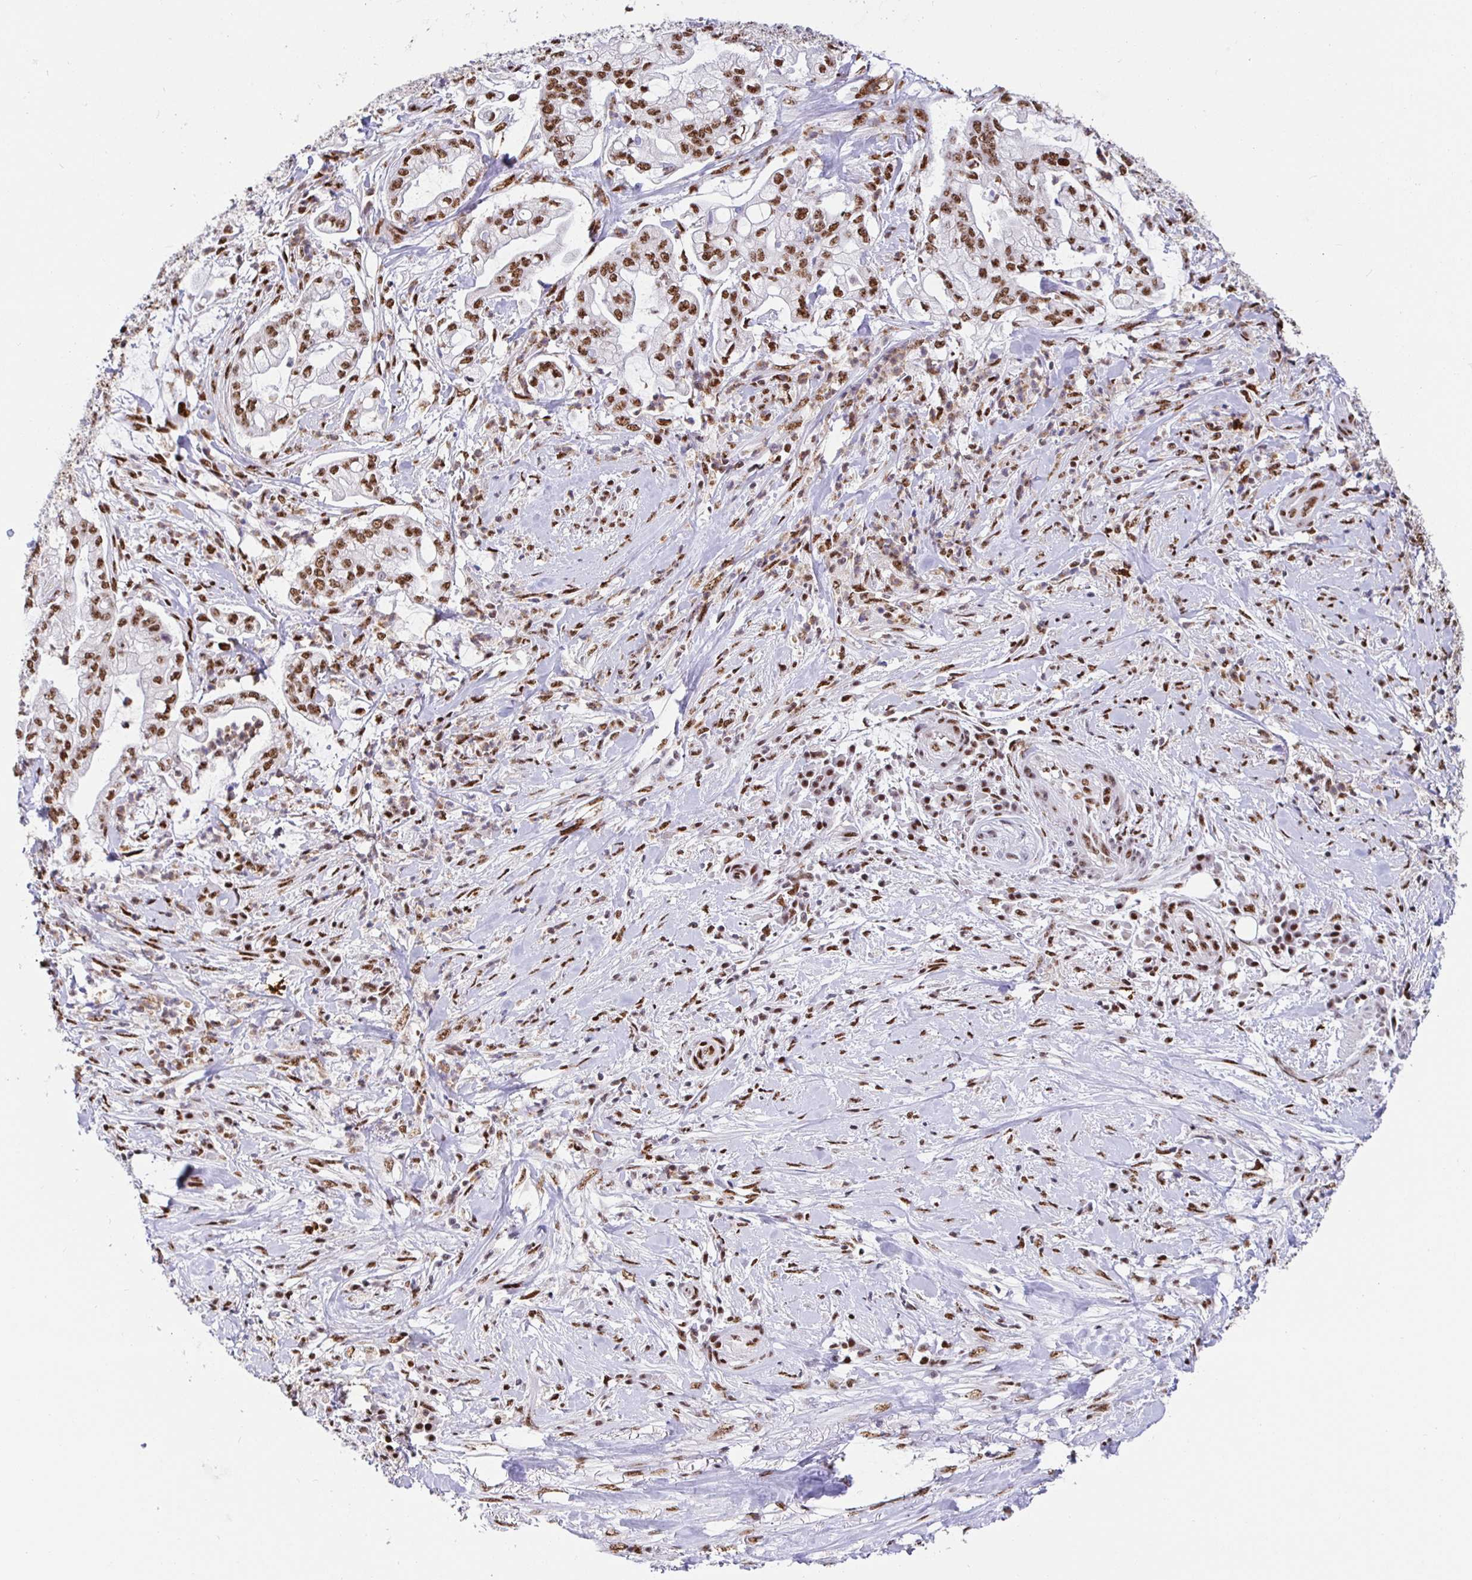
{"staining": {"intensity": "moderate", "quantity": ">75%", "location": "nuclear"}, "tissue": "pancreatic cancer", "cell_type": "Tumor cells", "image_type": "cancer", "snomed": [{"axis": "morphology", "description": "Adenocarcinoma, NOS"}, {"axis": "topography", "description": "Pancreas"}], "caption": "Immunohistochemistry (IHC) micrograph of pancreatic adenocarcinoma stained for a protein (brown), which shows medium levels of moderate nuclear staining in approximately >75% of tumor cells.", "gene": "SETD5", "patient": {"sex": "female", "age": 69}}